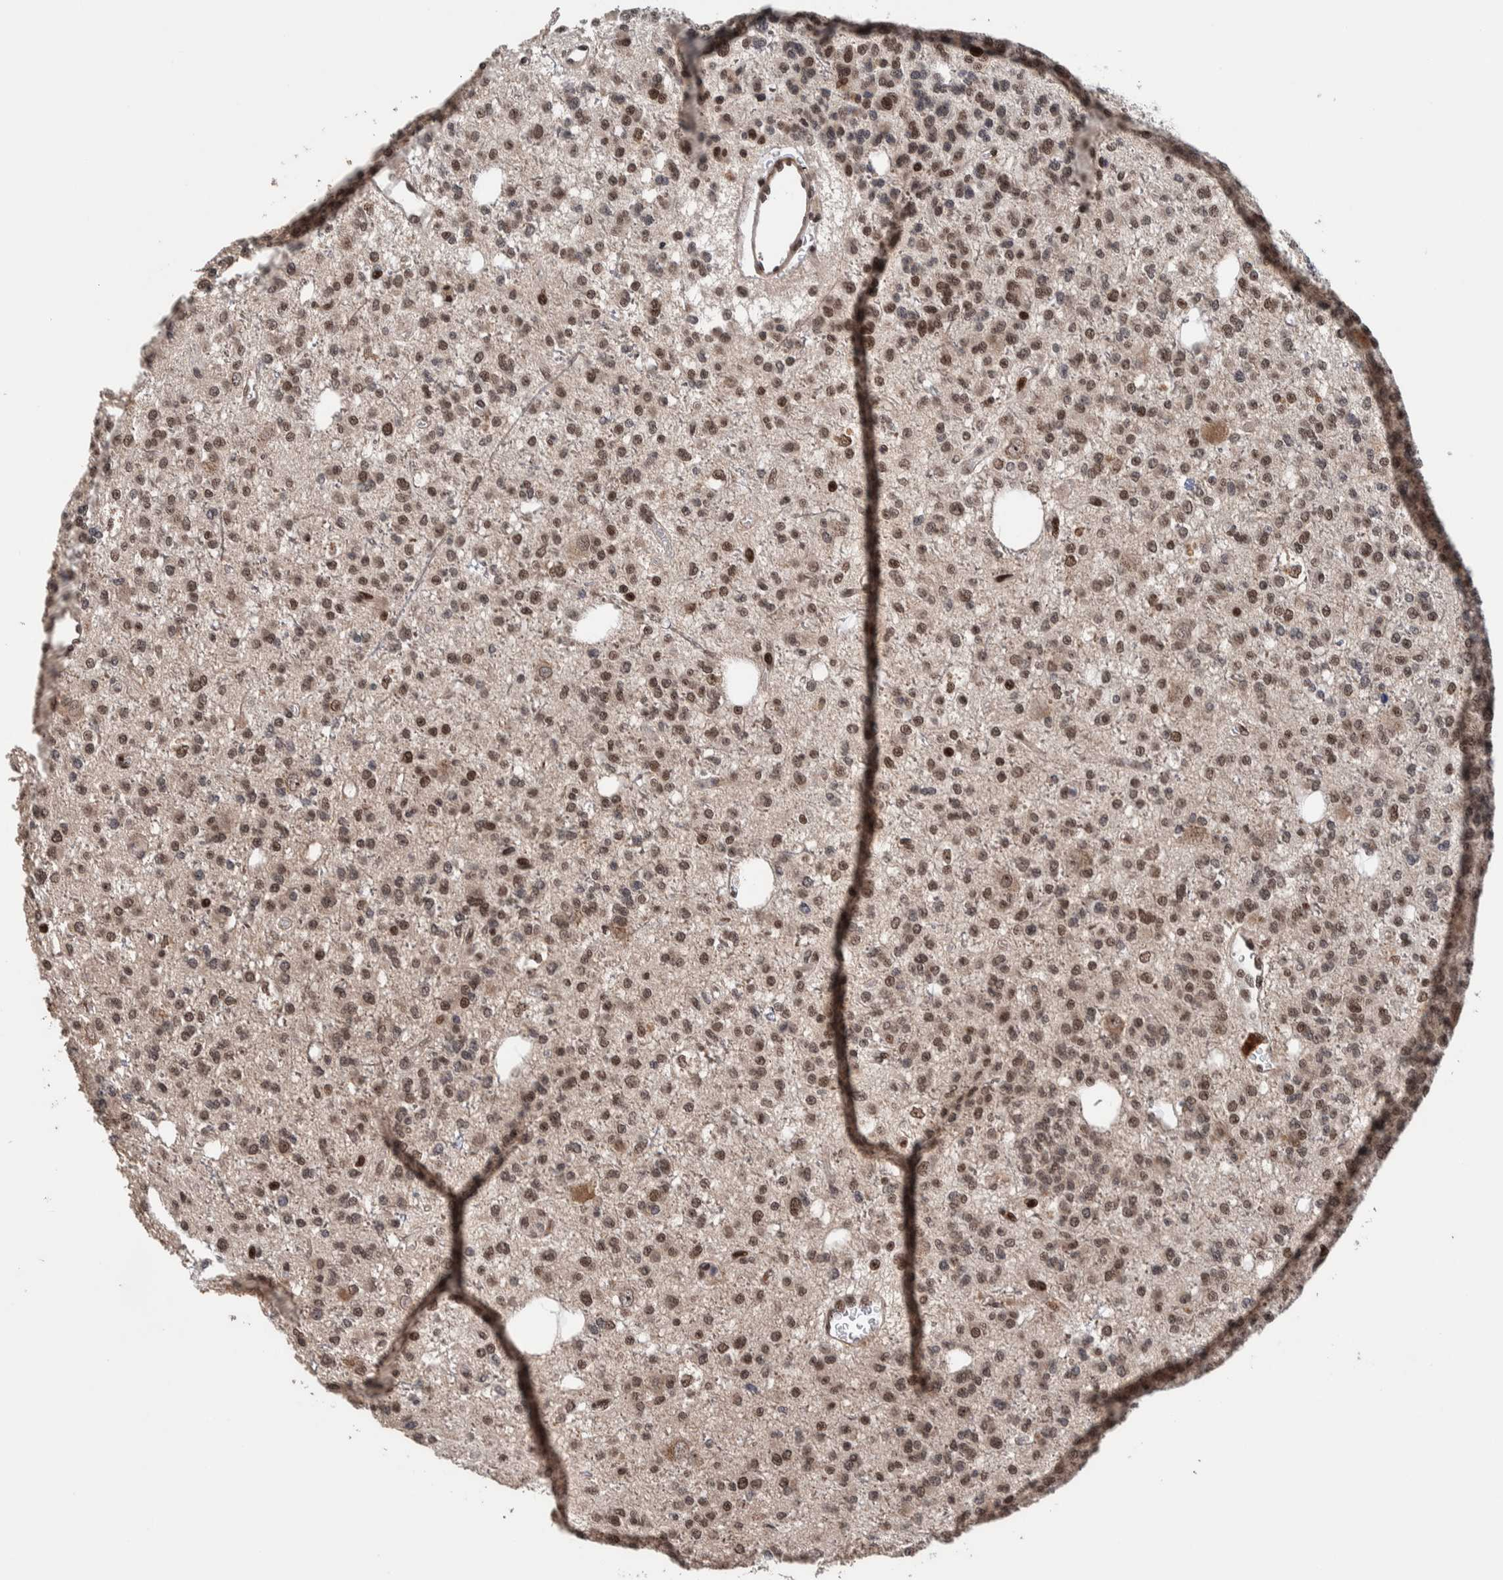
{"staining": {"intensity": "weak", "quantity": ">75%", "location": "nuclear"}, "tissue": "glioma", "cell_type": "Tumor cells", "image_type": "cancer", "snomed": [{"axis": "morphology", "description": "Glioma, malignant, Low grade"}, {"axis": "topography", "description": "Brain"}], "caption": "A brown stain shows weak nuclear positivity of a protein in malignant glioma (low-grade) tumor cells. The staining was performed using DAB (3,3'-diaminobenzidine), with brown indicating positive protein expression. Nuclei are stained blue with hematoxylin.", "gene": "CHD4", "patient": {"sex": "male", "age": 38}}